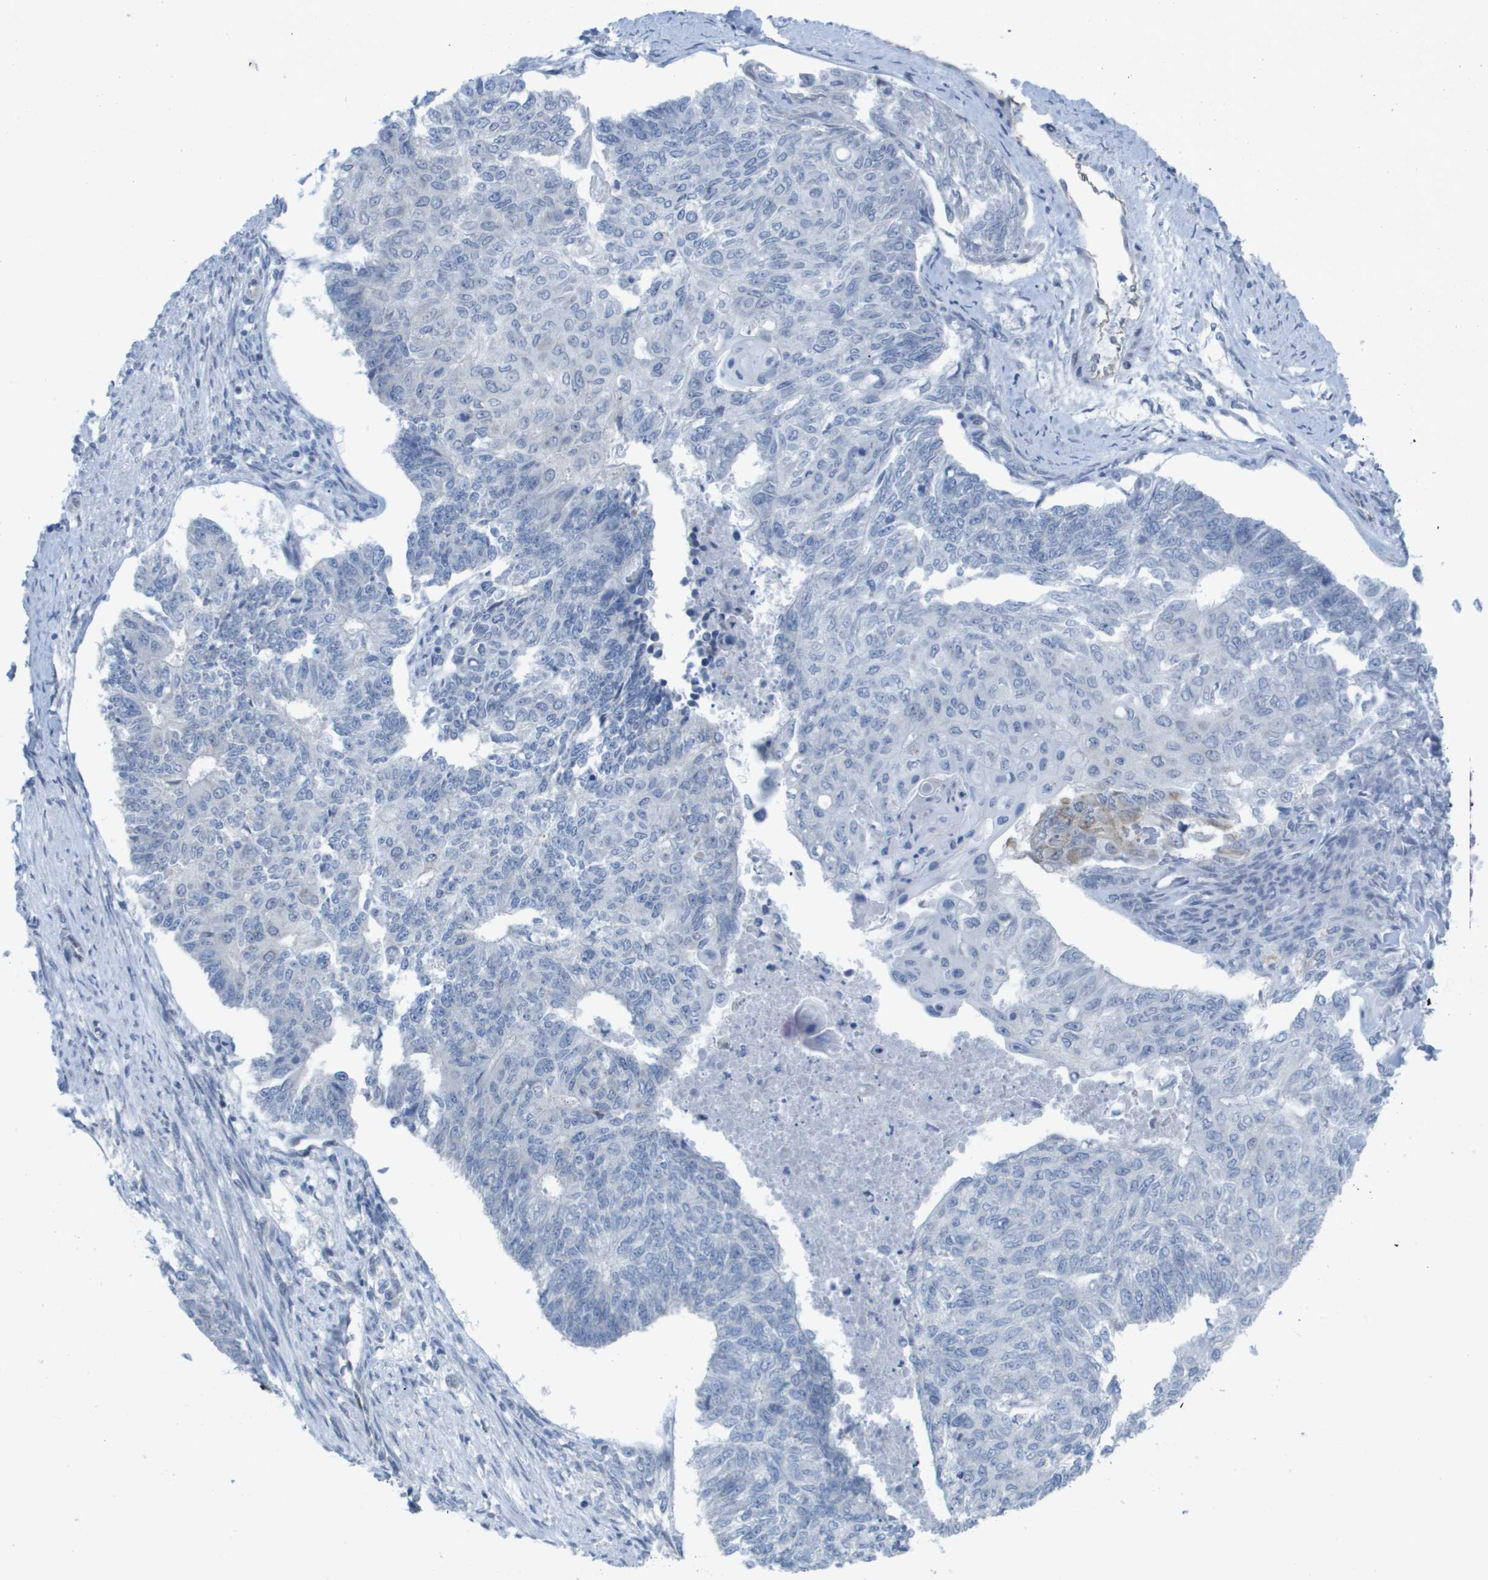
{"staining": {"intensity": "negative", "quantity": "none", "location": "none"}, "tissue": "endometrial cancer", "cell_type": "Tumor cells", "image_type": "cancer", "snomed": [{"axis": "morphology", "description": "Adenocarcinoma, NOS"}, {"axis": "topography", "description": "Endometrium"}], "caption": "DAB (3,3'-diaminobenzidine) immunohistochemical staining of human endometrial cancer (adenocarcinoma) exhibits no significant positivity in tumor cells.", "gene": "TMEM223", "patient": {"sex": "female", "age": 32}}